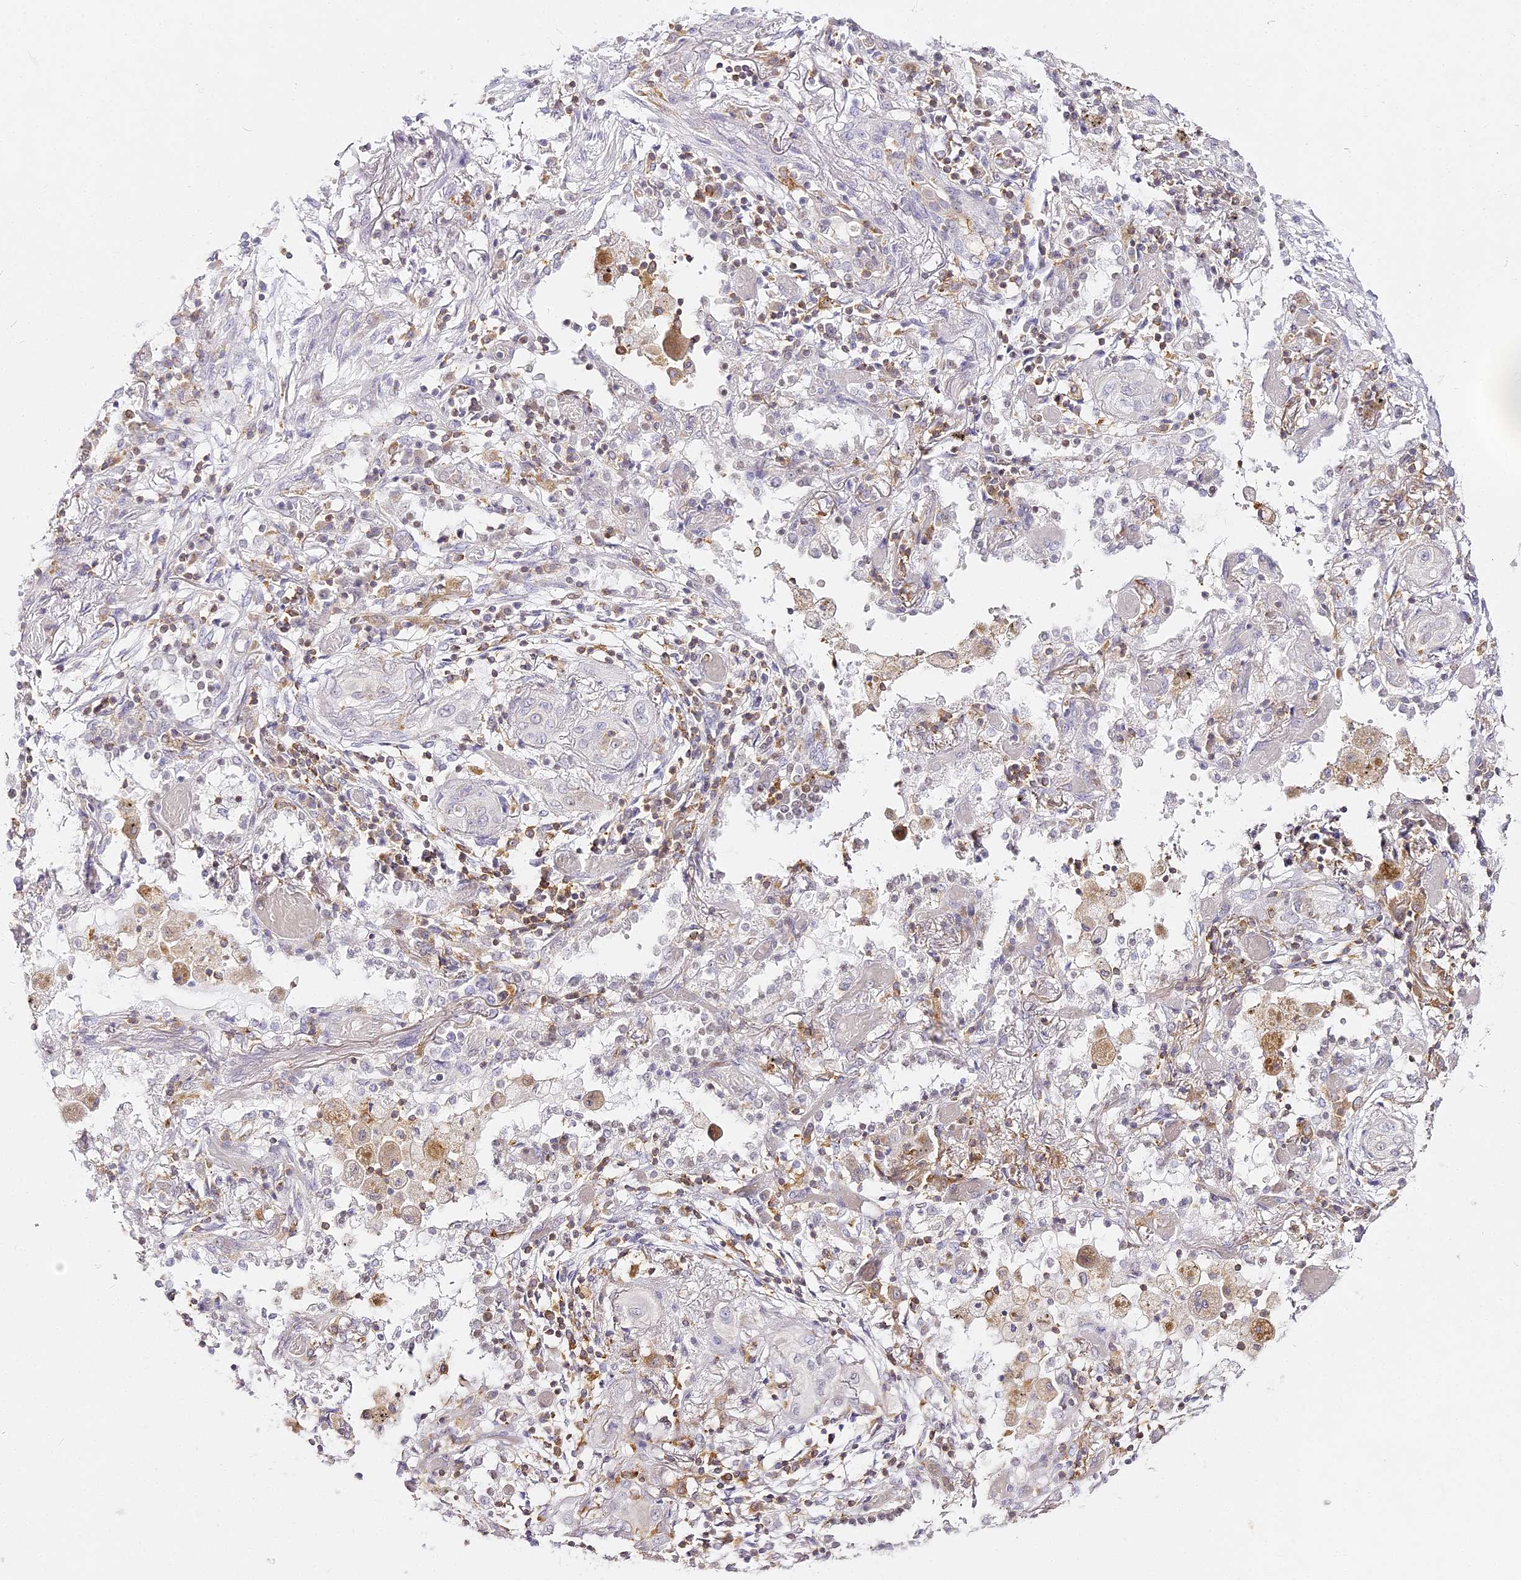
{"staining": {"intensity": "negative", "quantity": "none", "location": "none"}, "tissue": "lung cancer", "cell_type": "Tumor cells", "image_type": "cancer", "snomed": [{"axis": "morphology", "description": "Squamous cell carcinoma, NOS"}, {"axis": "topography", "description": "Lung"}], "caption": "Immunohistochemical staining of human lung cancer (squamous cell carcinoma) demonstrates no significant expression in tumor cells. Nuclei are stained in blue.", "gene": "DOCK2", "patient": {"sex": "female", "age": 47}}